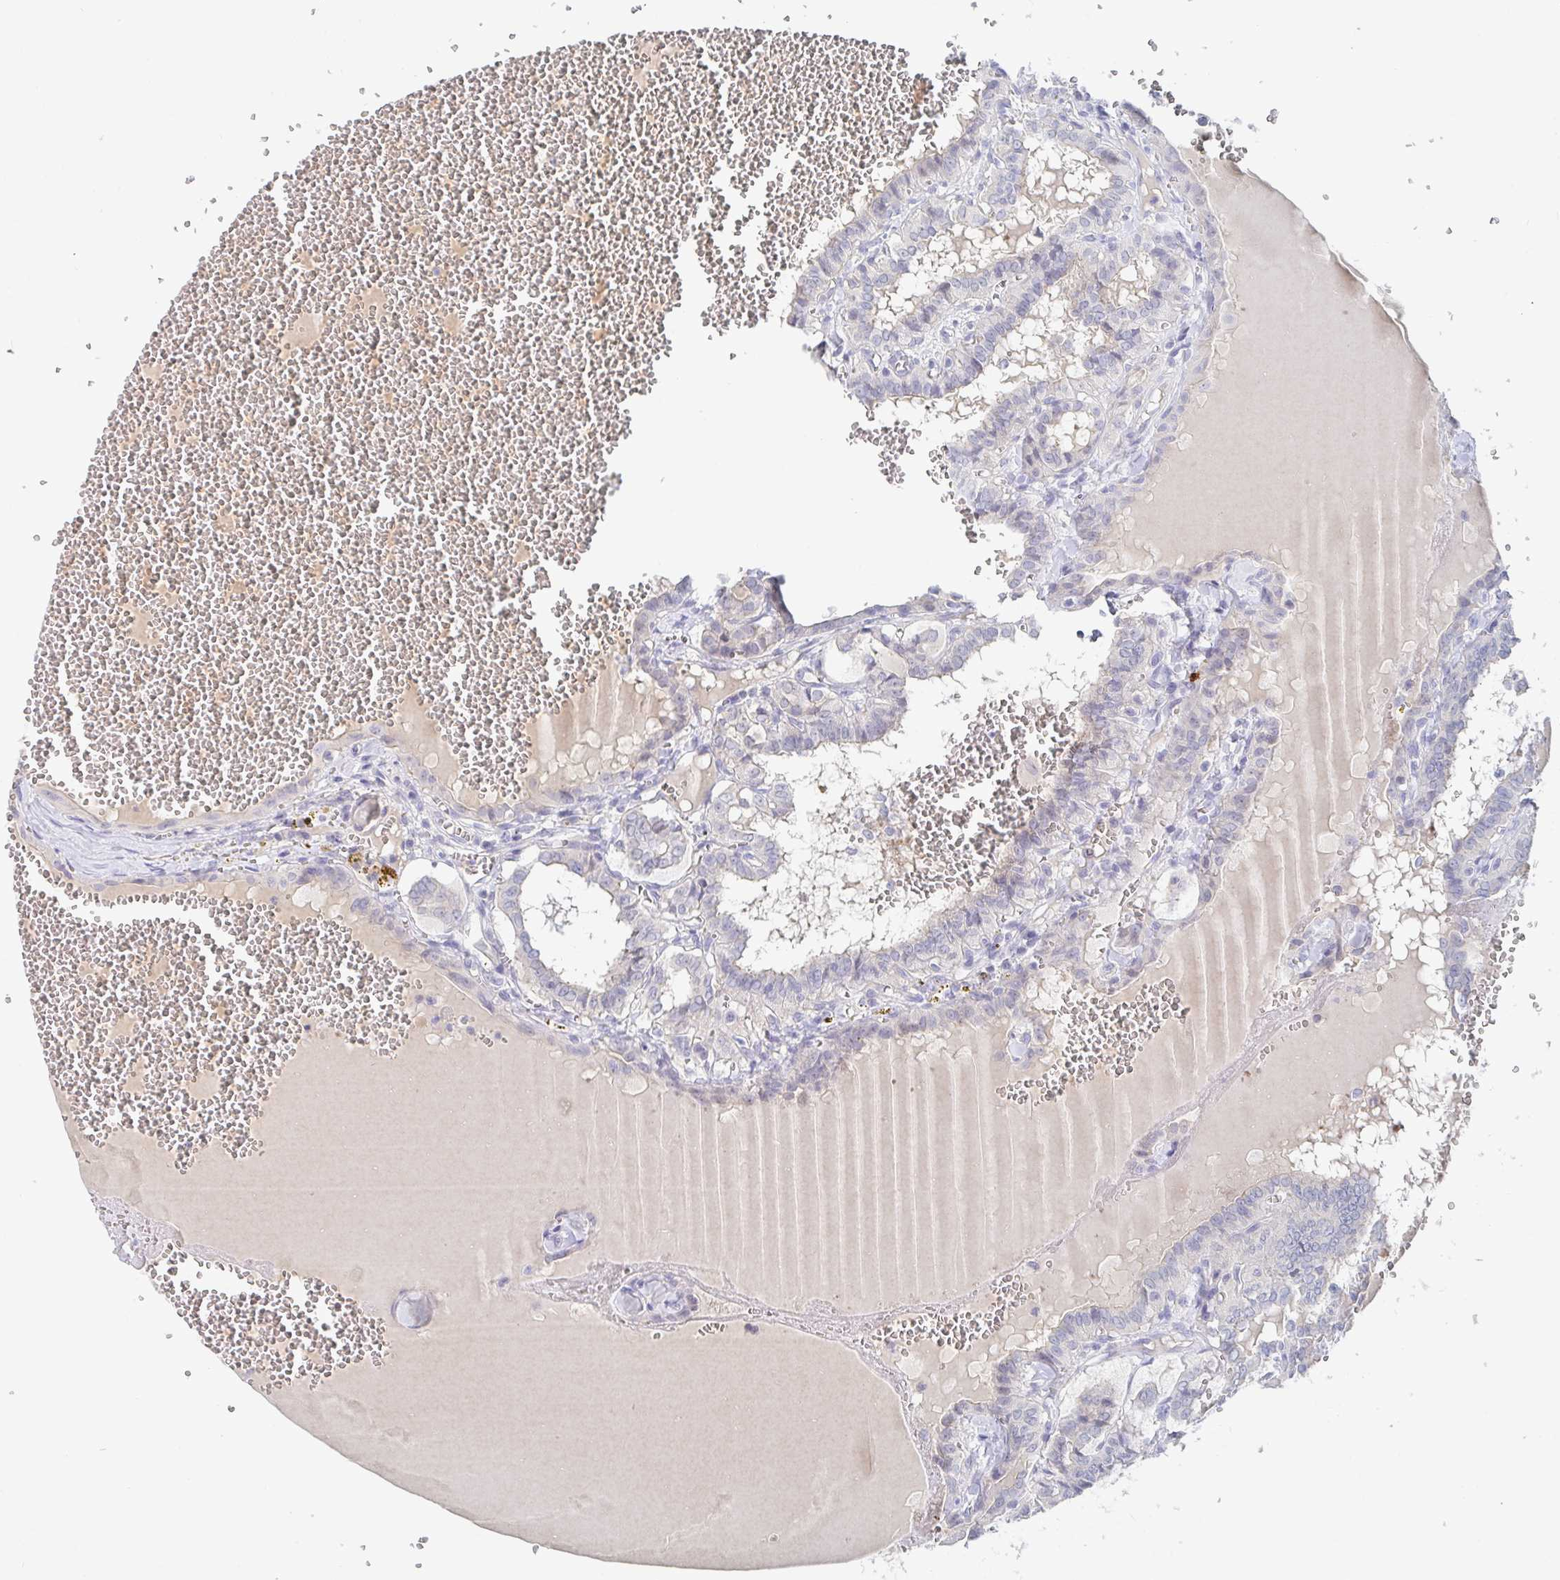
{"staining": {"intensity": "negative", "quantity": "none", "location": "none"}, "tissue": "thyroid cancer", "cell_type": "Tumor cells", "image_type": "cancer", "snomed": [{"axis": "morphology", "description": "Papillary adenocarcinoma, NOS"}, {"axis": "topography", "description": "Thyroid gland"}], "caption": "Thyroid papillary adenocarcinoma stained for a protein using IHC displays no expression tumor cells.", "gene": "ZNF430", "patient": {"sex": "female", "age": 21}}